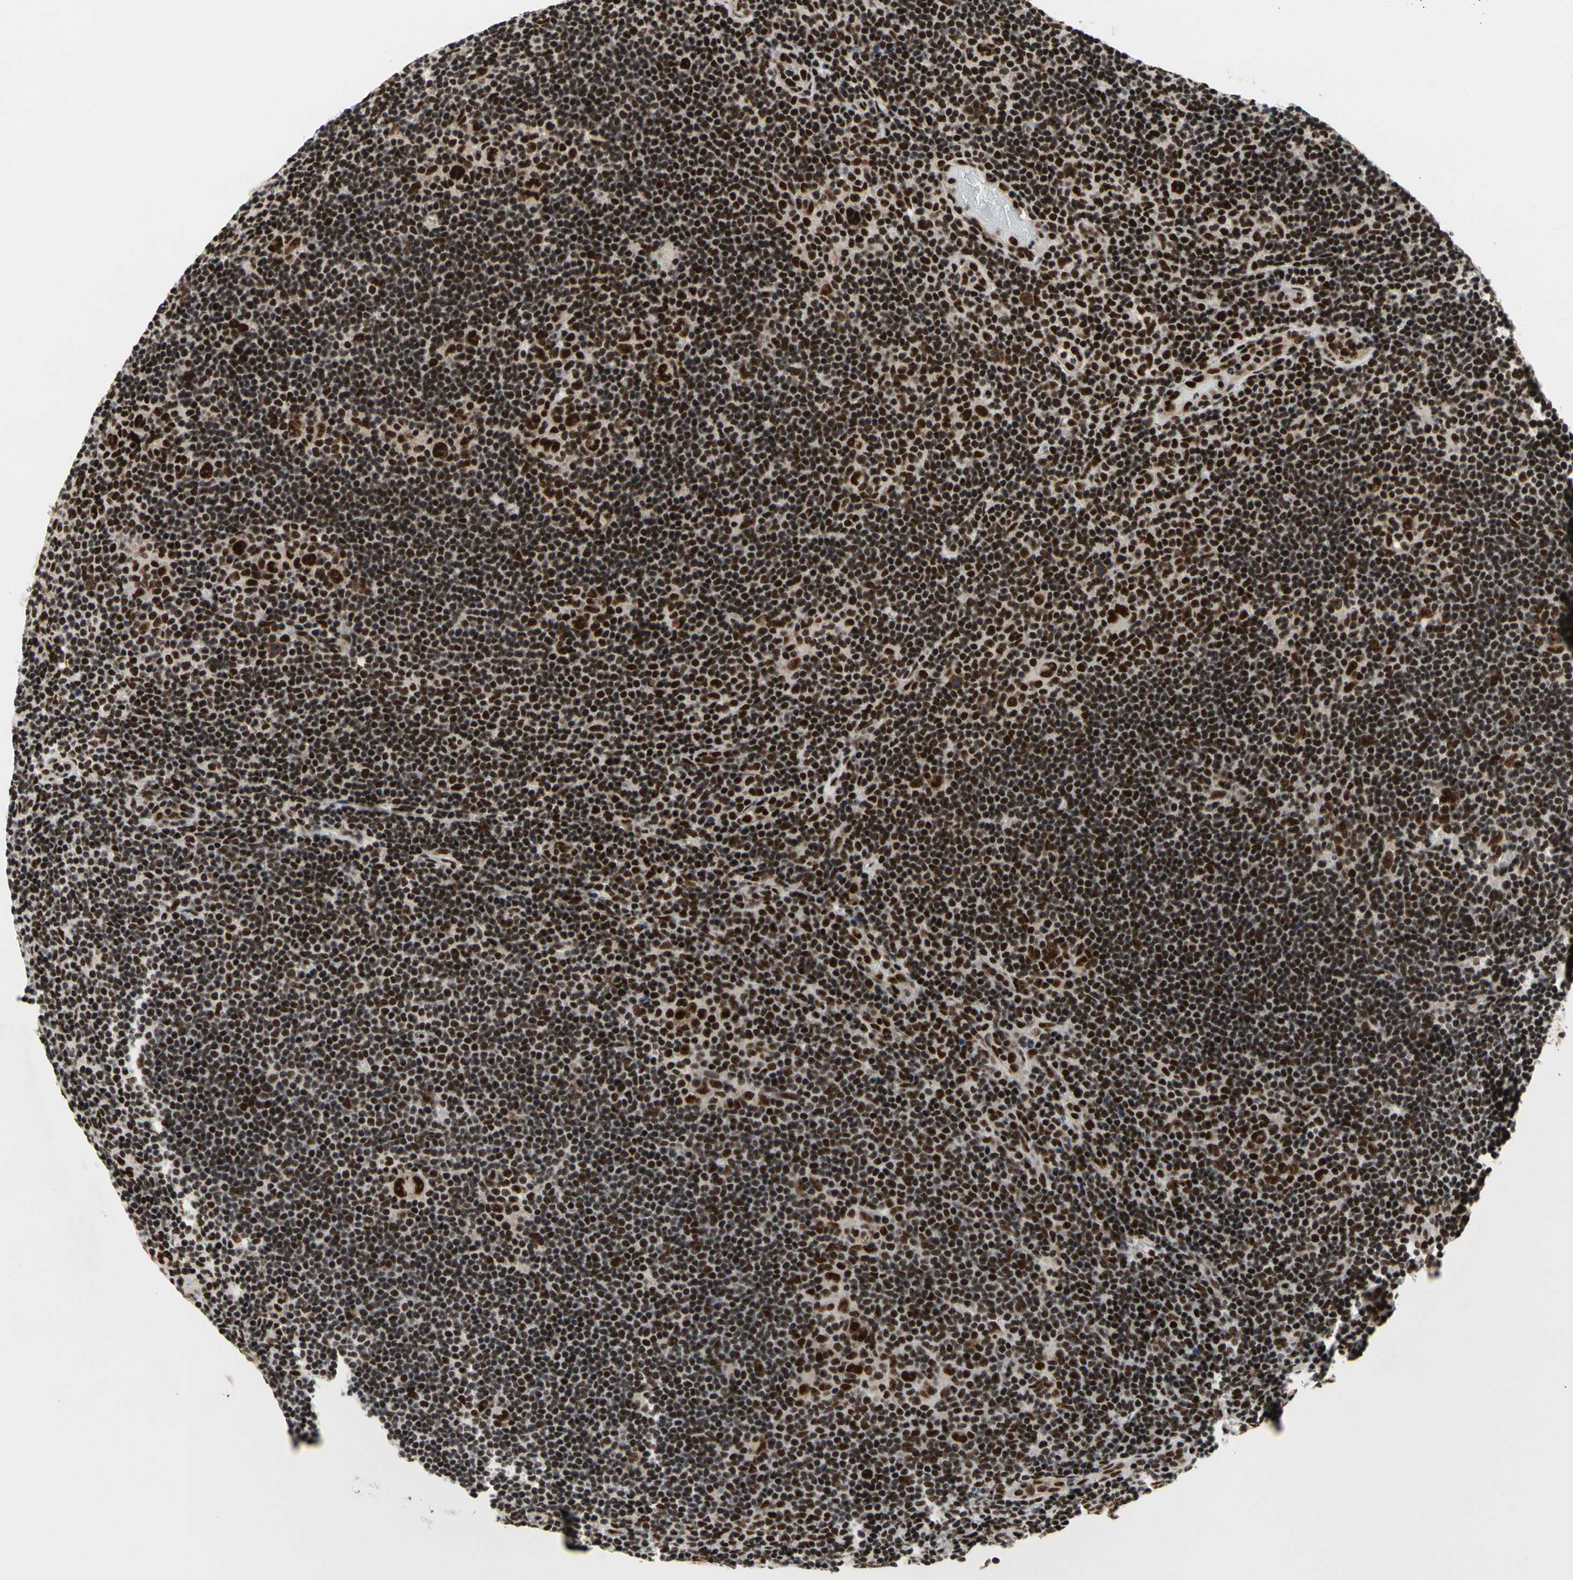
{"staining": {"intensity": "strong", "quantity": ">75%", "location": "nuclear"}, "tissue": "lymphoma", "cell_type": "Tumor cells", "image_type": "cancer", "snomed": [{"axis": "morphology", "description": "Hodgkin's disease, NOS"}, {"axis": "topography", "description": "Lymph node"}], "caption": "Protein expression analysis of Hodgkin's disease shows strong nuclear staining in about >75% of tumor cells.", "gene": "SRSF11", "patient": {"sex": "female", "age": 57}}